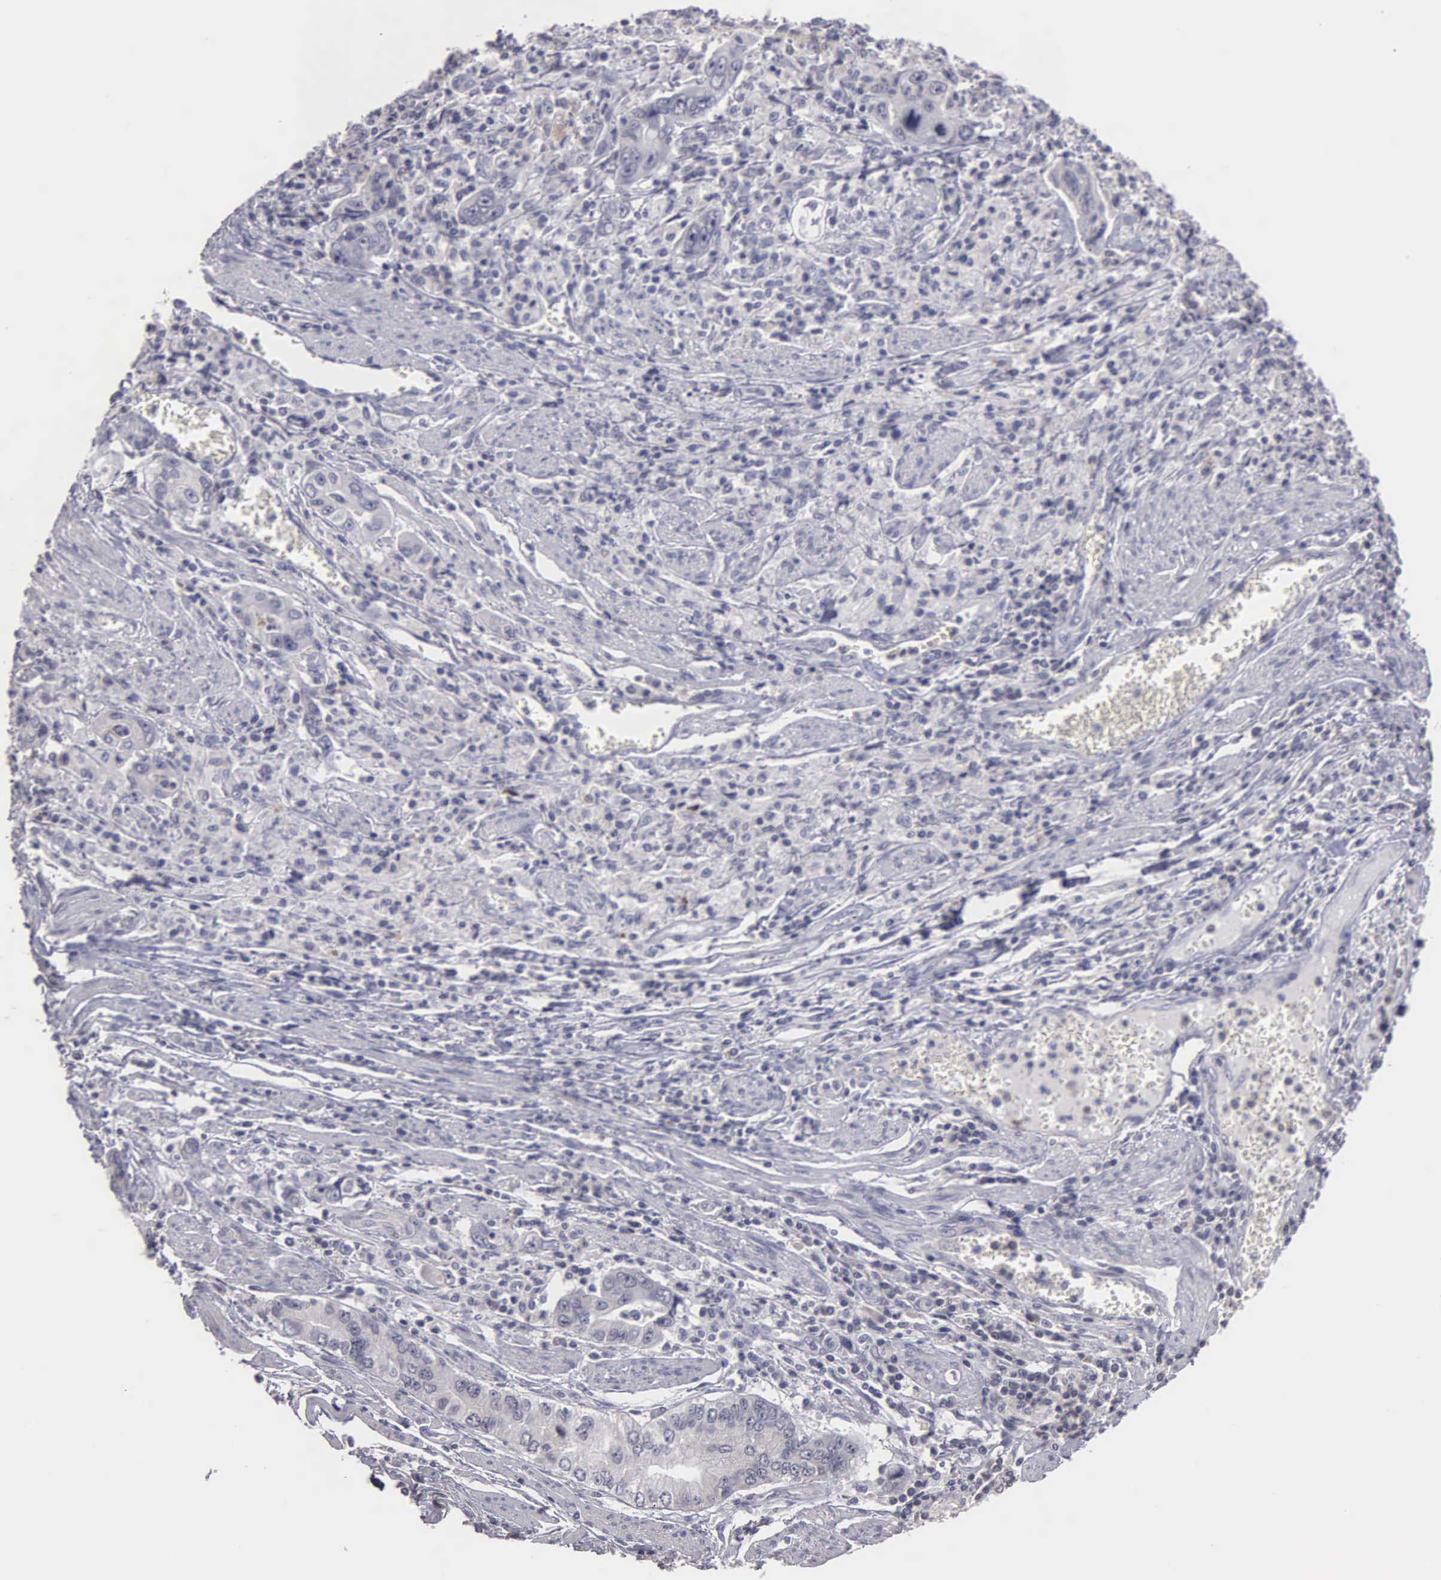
{"staining": {"intensity": "negative", "quantity": "none", "location": "none"}, "tissue": "stomach cancer", "cell_type": "Tumor cells", "image_type": "cancer", "snomed": [{"axis": "morphology", "description": "Adenocarcinoma, NOS"}, {"axis": "topography", "description": "Pancreas"}, {"axis": "topography", "description": "Stomach, upper"}], "caption": "A micrograph of stomach adenocarcinoma stained for a protein displays no brown staining in tumor cells.", "gene": "BRD1", "patient": {"sex": "male", "age": 77}}